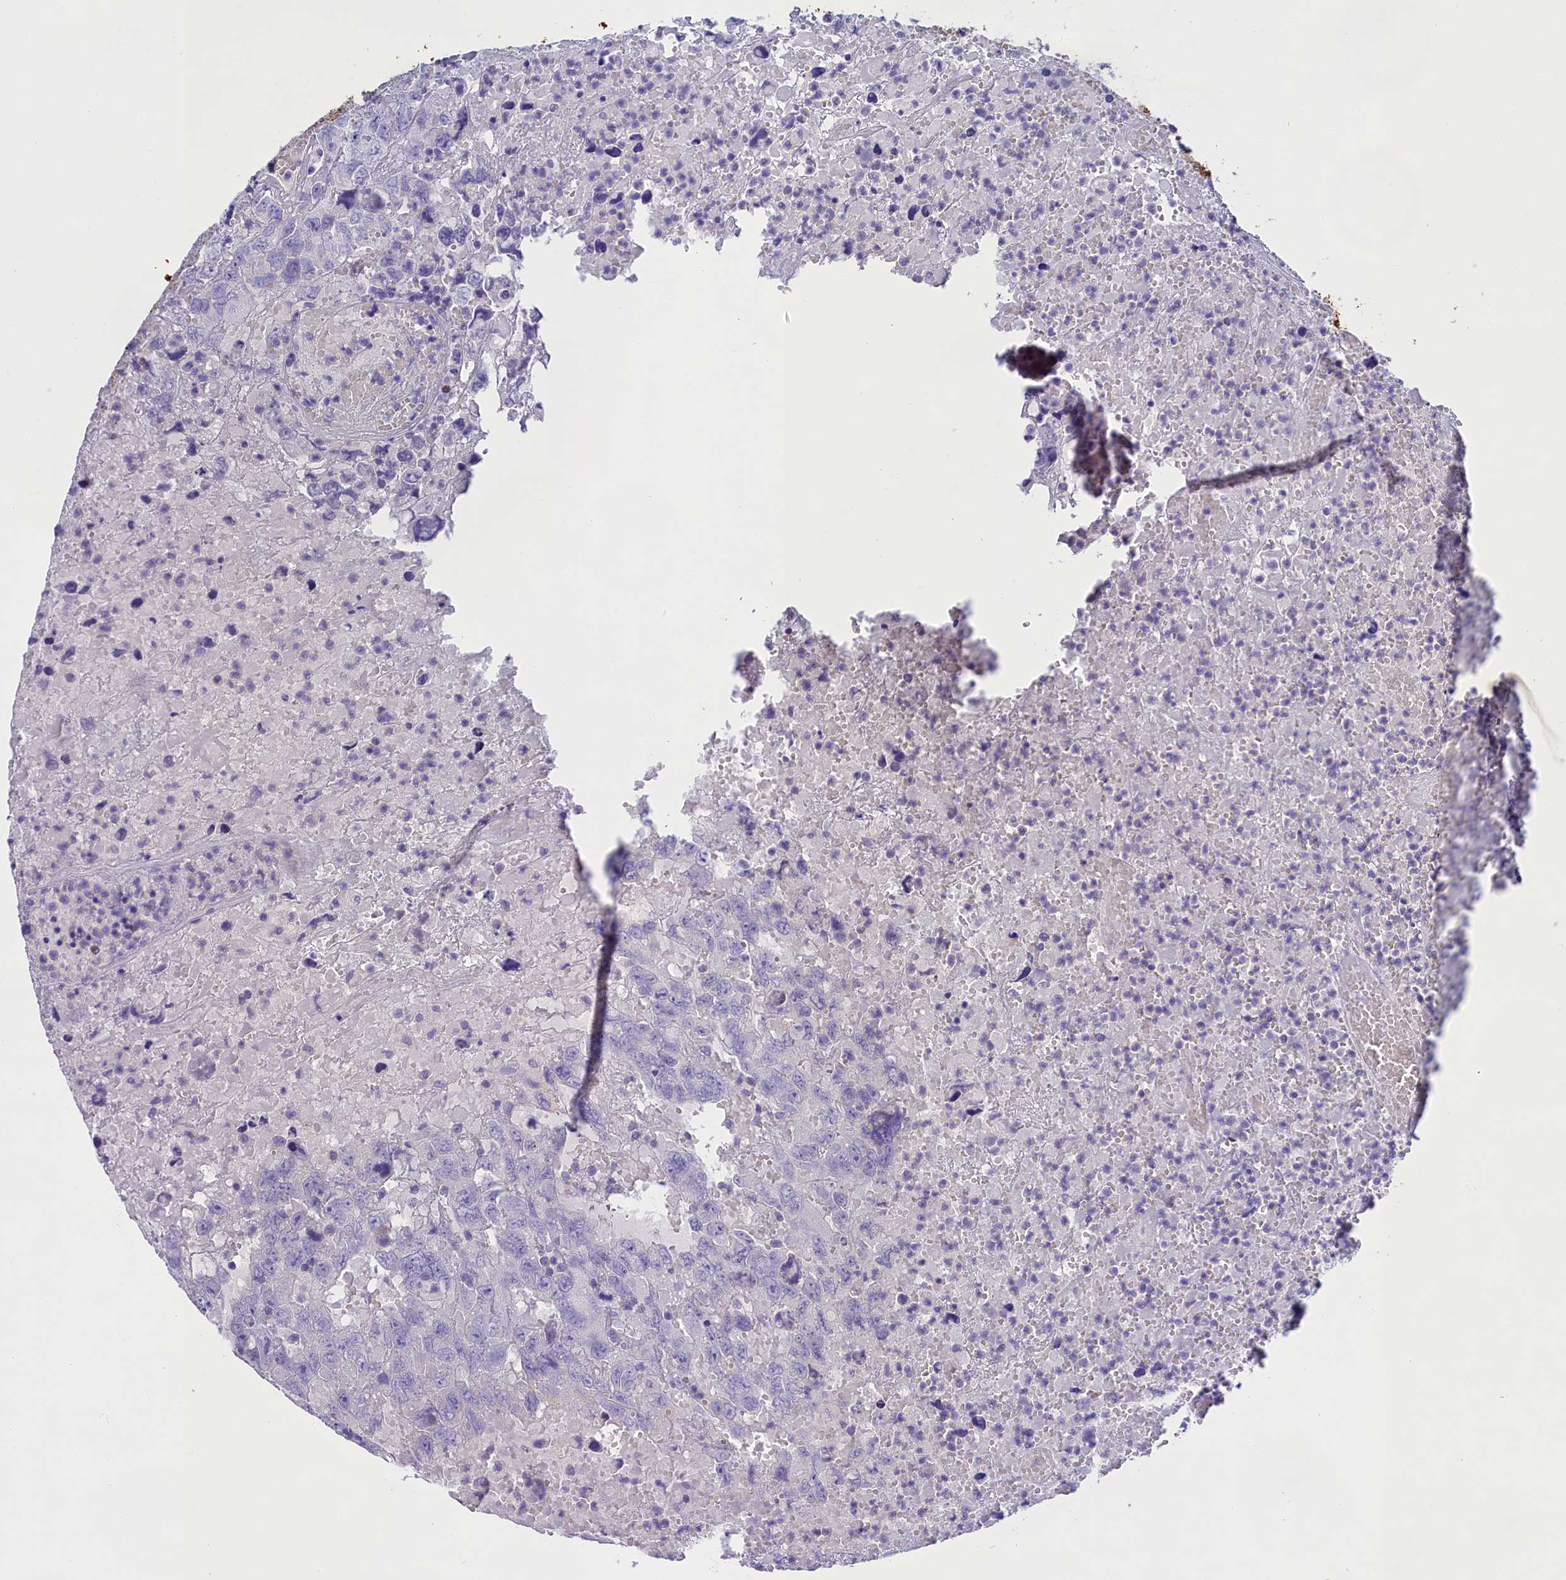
{"staining": {"intensity": "negative", "quantity": "none", "location": "none"}, "tissue": "testis cancer", "cell_type": "Tumor cells", "image_type": "cancer", "snomed": [{"axis": "morphology", "description": "Carcinoma, Embryonal, NOS"}, {"axis": "topography", "description": "Testis"}], "caption": "Tumor cells are negative for brown protein staining in testis cancer (embryonal carcinoma). Brightfield microscopy of immunohistochemistry (IHC) stained with DAB (brown) and hematoxylin (blue), captured at high magnification.", "gene": "SULT2A1", "patient": {"sex": "male", "age": 45}}